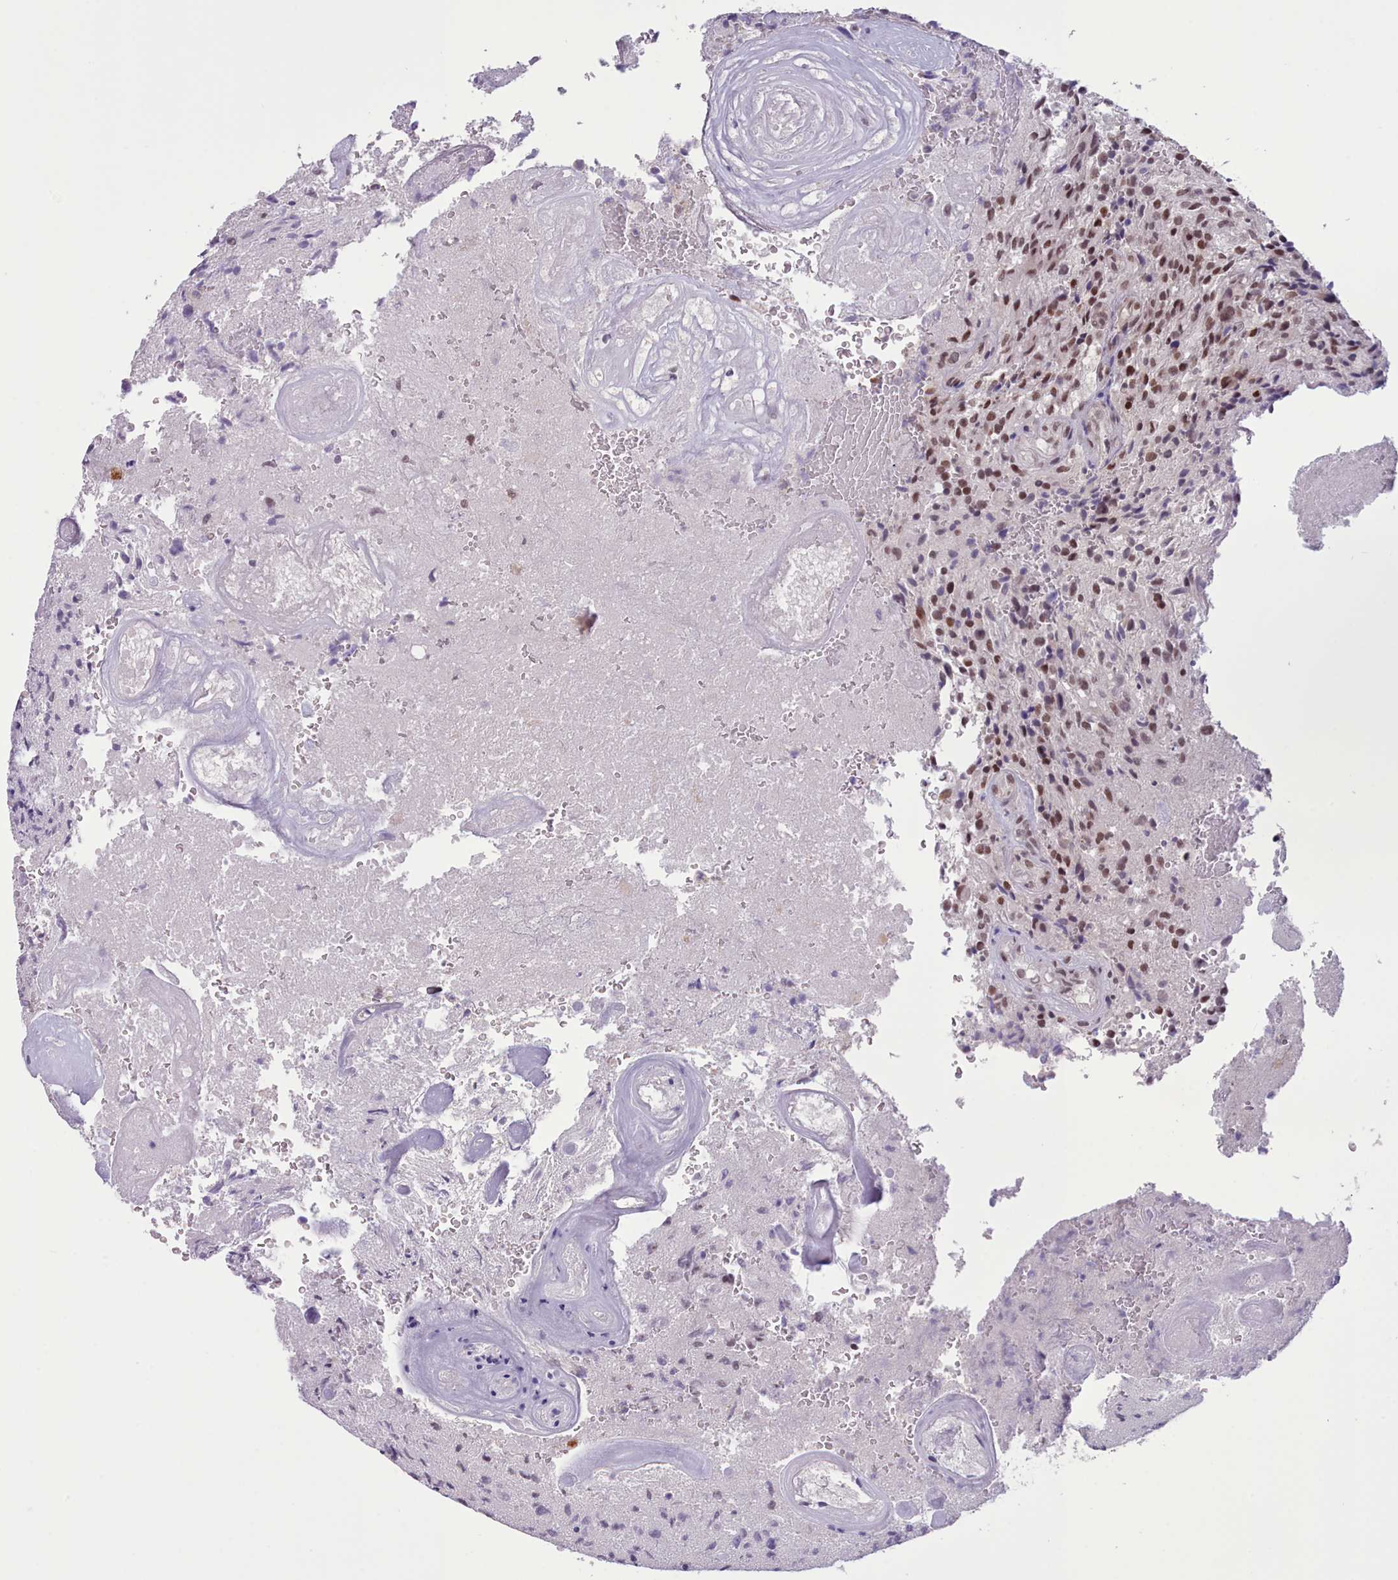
{"staining": {"intensity": "moderate", "quantity": ">75%", "location": "nuclear"}, "tissue": "glioma", "cell_type": "Tumor cells", "image_type": "cancer", "snomed": [{"axis": "morphology", "description": "Normal tissue, NOS"}, {"axis": "morphology", "description": "Glioma, malignant, High grade"}, {"axis": "topography", "description": "Cerebral cortex"}], "caption": "High-power microscopy captured an immunohistochemistry photomicrograph of glioma, revealing moderate nuclear positivity in about >75% of tumor cells.", "gene": "RFX1", "patient": {"sex": "male", "age": 56}}